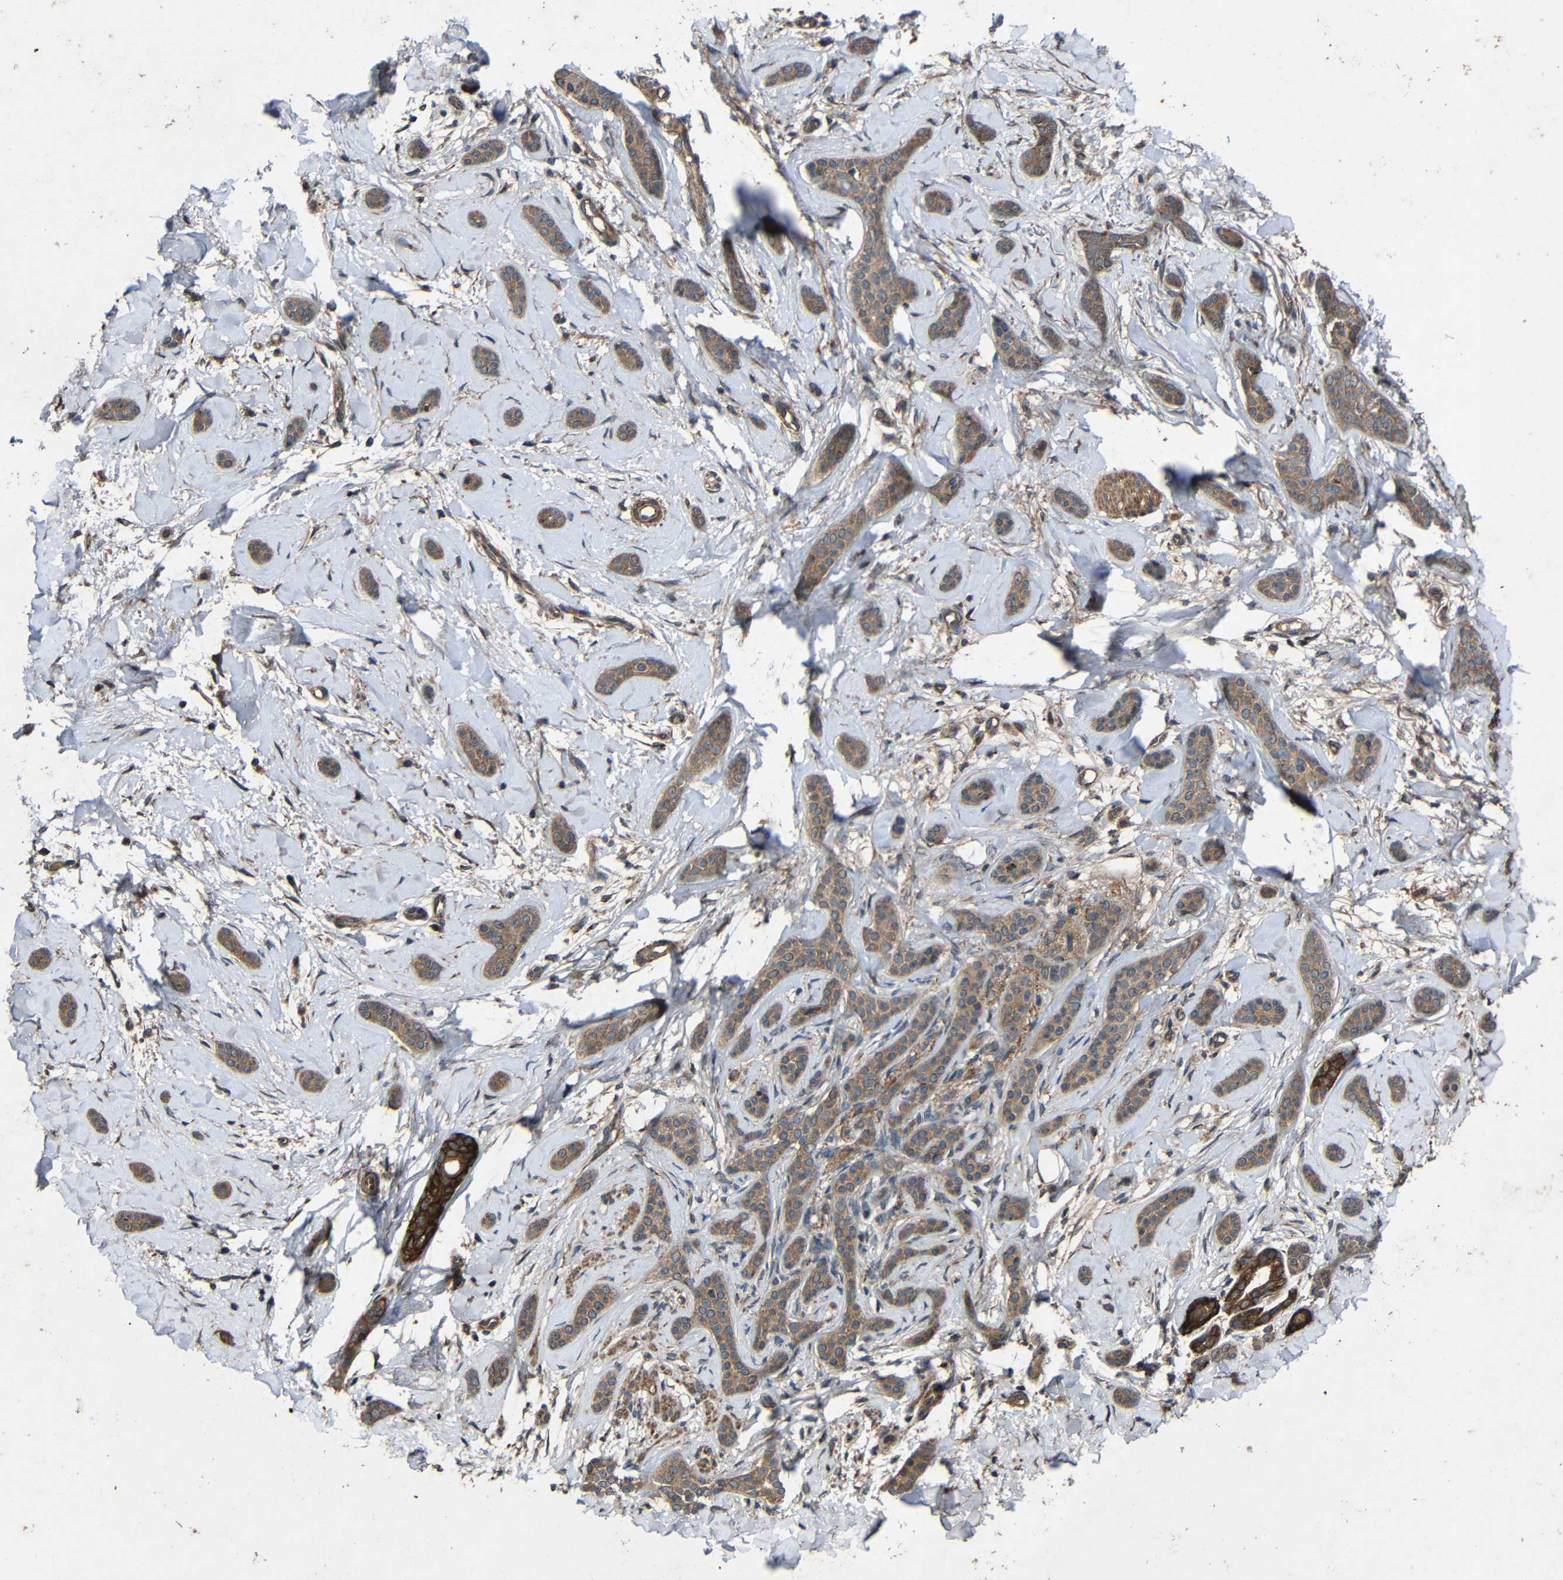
{"staining": {"intensity": "moderate", "quantity": ">75%", "location": "cytoplasmic/membranous"}, "tissue": "skin cancer", "cell_type": "Tumor cells", "image_type": "cancer", "snomed": [{"axis": "morphology", "description": "Basal cell carcinoma"}, {"axis": "morphology", "description": "Adnexal tumor, benign"}, {"axis": "topography", "description": "Skin"}], "caption": "Brown immunohistochemical staining in human skin cancer demonstrates moderate cytoplasmic/membranous expression in about >75% of tumor cells.", "gene": "C1GALT1", "patient": {"sex": "female", "age": 42}}